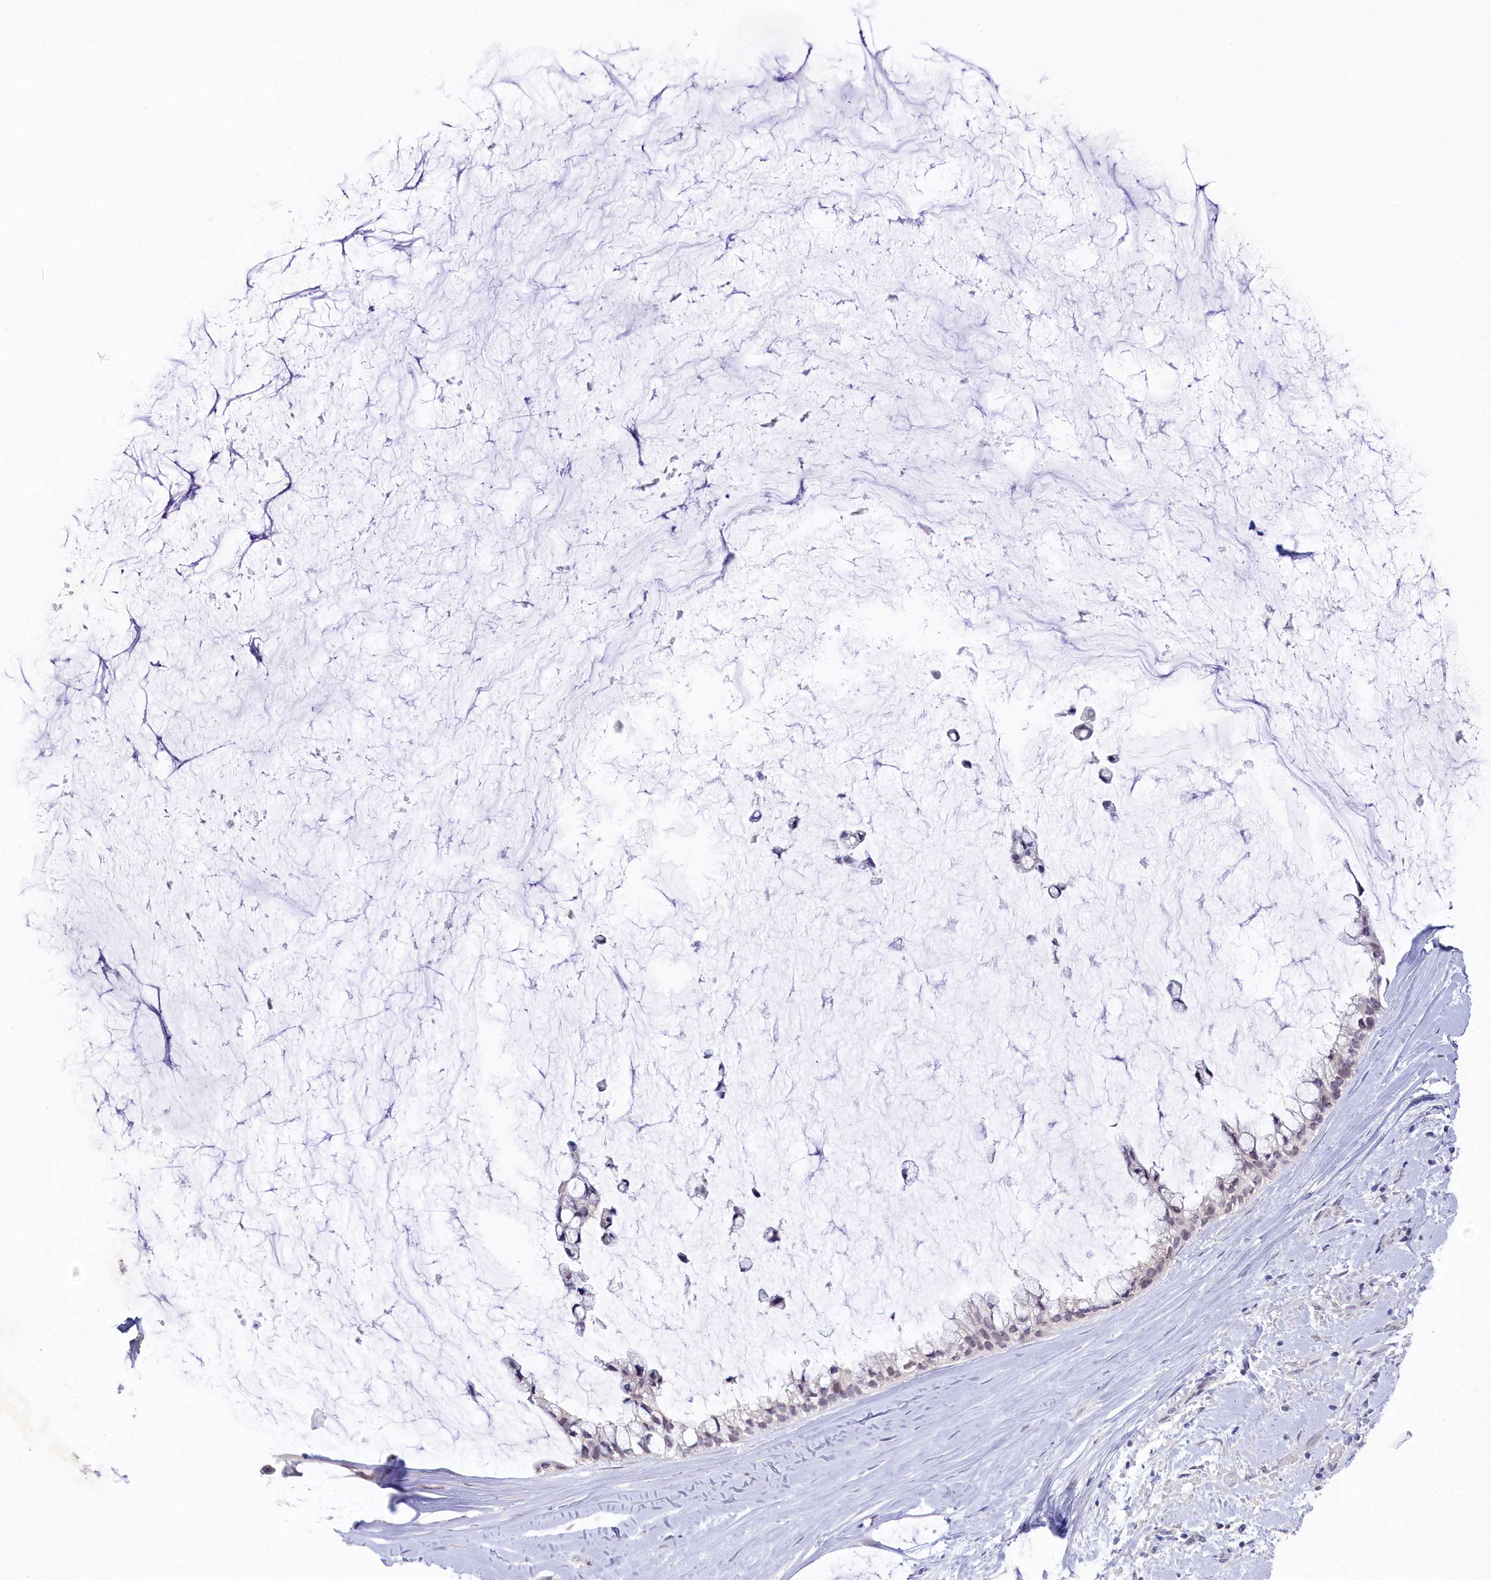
{"staining": {"intensity": "negative", "quantity": "none", "location": "none"}, "tissue": "ovarian cancer", "cell_type": "Tumor cells", "image_type": "cancer", "snomed": [{"axis": "morphology", "description": "Cystadenocarcinoma, mucinous, NOS"}, {"axis": "topography", "description": "Ovary"}], "caption": "Ovarian cancer (mucinous cystadenocarcinoma) stained for a protein using immunohistochemistry (IHC) reveals no staining tumor cells.", "gene": "CRAMP1", "patient": {"sex": "female", "age": 39}}